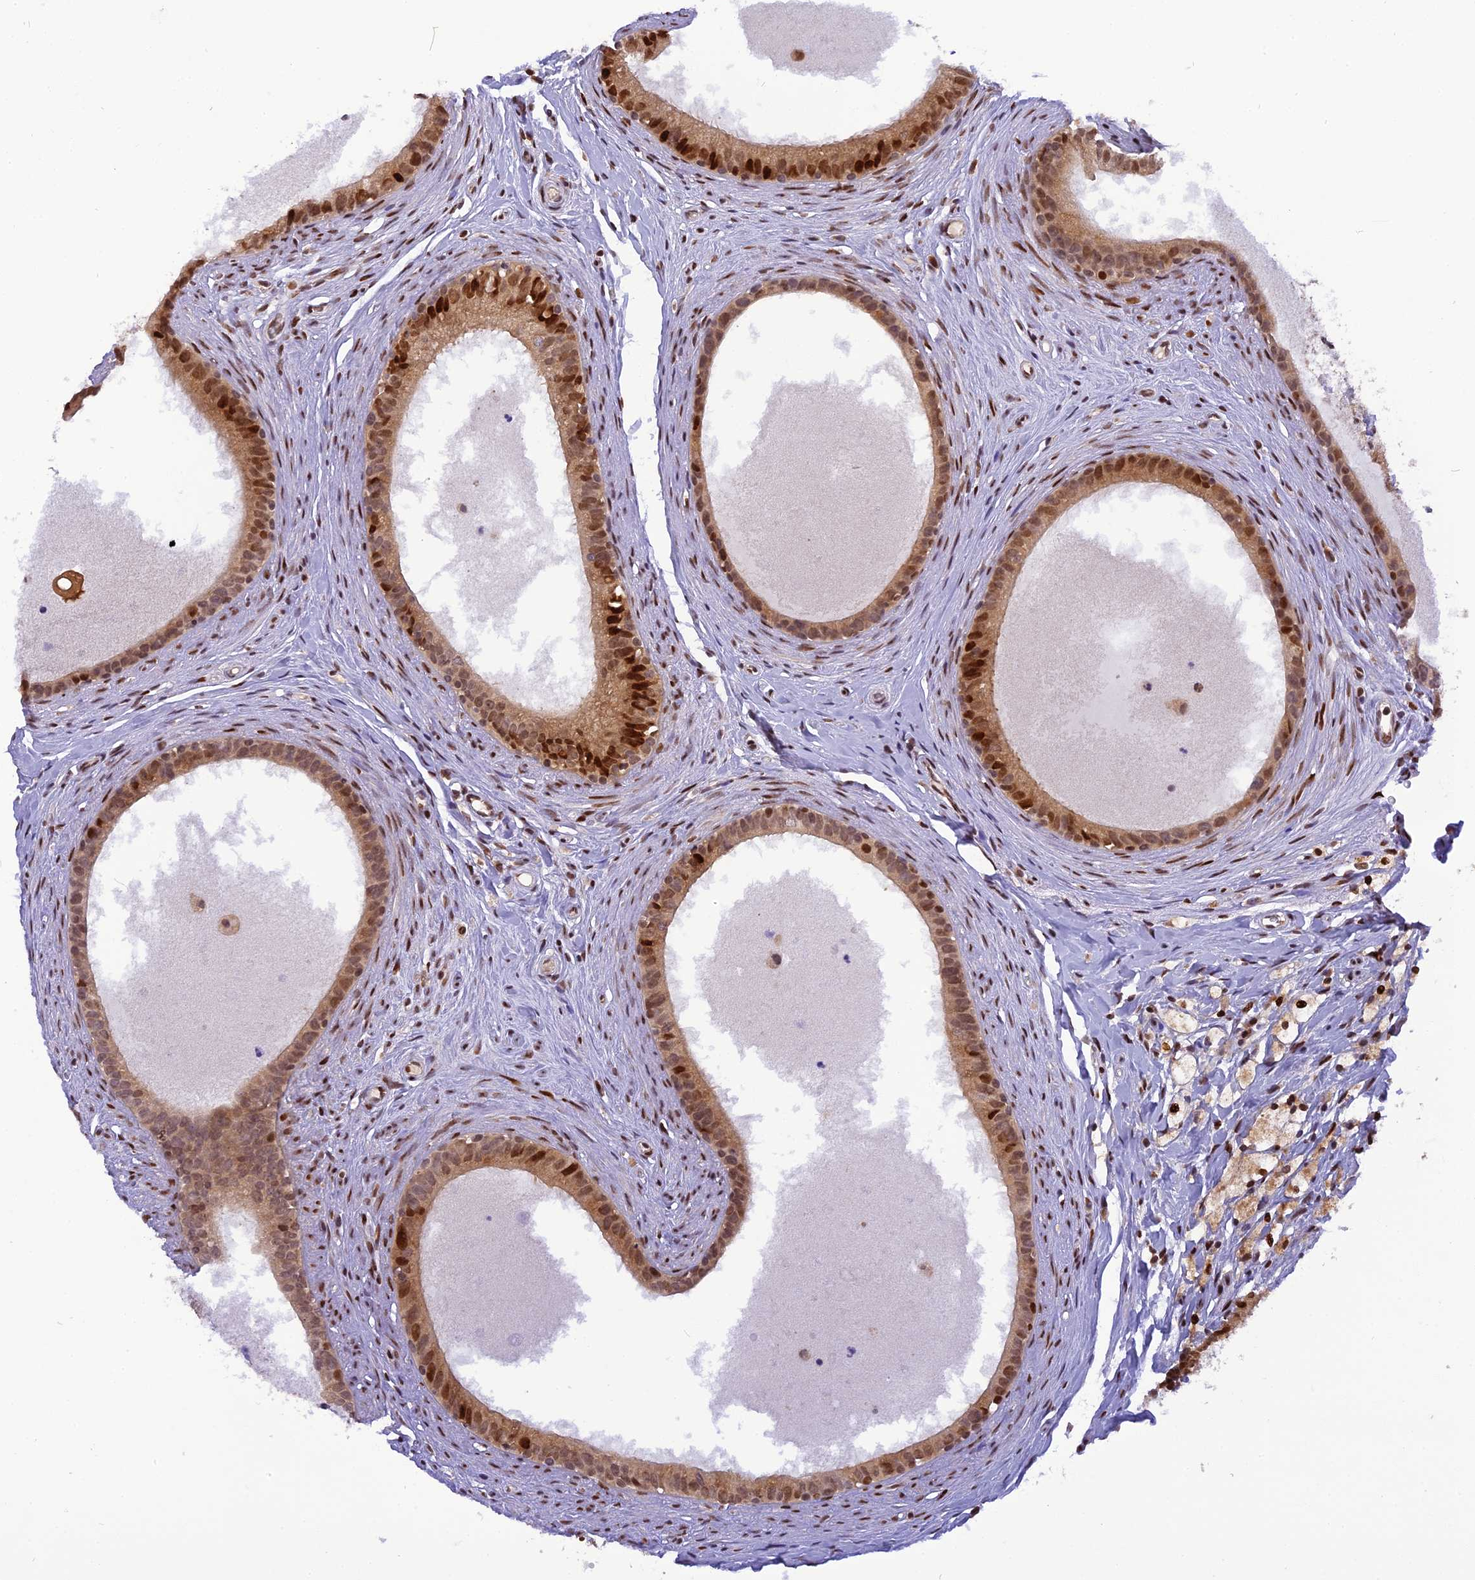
{"staining": {"intensity": "moderate", "quantity": ">75%", "location": "cytoplasmic/membranous,nuclear"}, "tissue": "epididymis", "cell_type": "Glandular cells", "image_type": "normal", "snomed": [{"axis": "morphology", "description": "Normal tissue, NOS"}, {"axis": "topography", "description": "Epididymis"}], "caption": "The photomicrograph demonstrates staining of normal epididymis, revealing moderate cytoplasmic/membranous,nuclear protein positivity (brown color) within glandular cells.", "gene": "RABGGTA", "patient": {"sex": "male", "age": 80}}